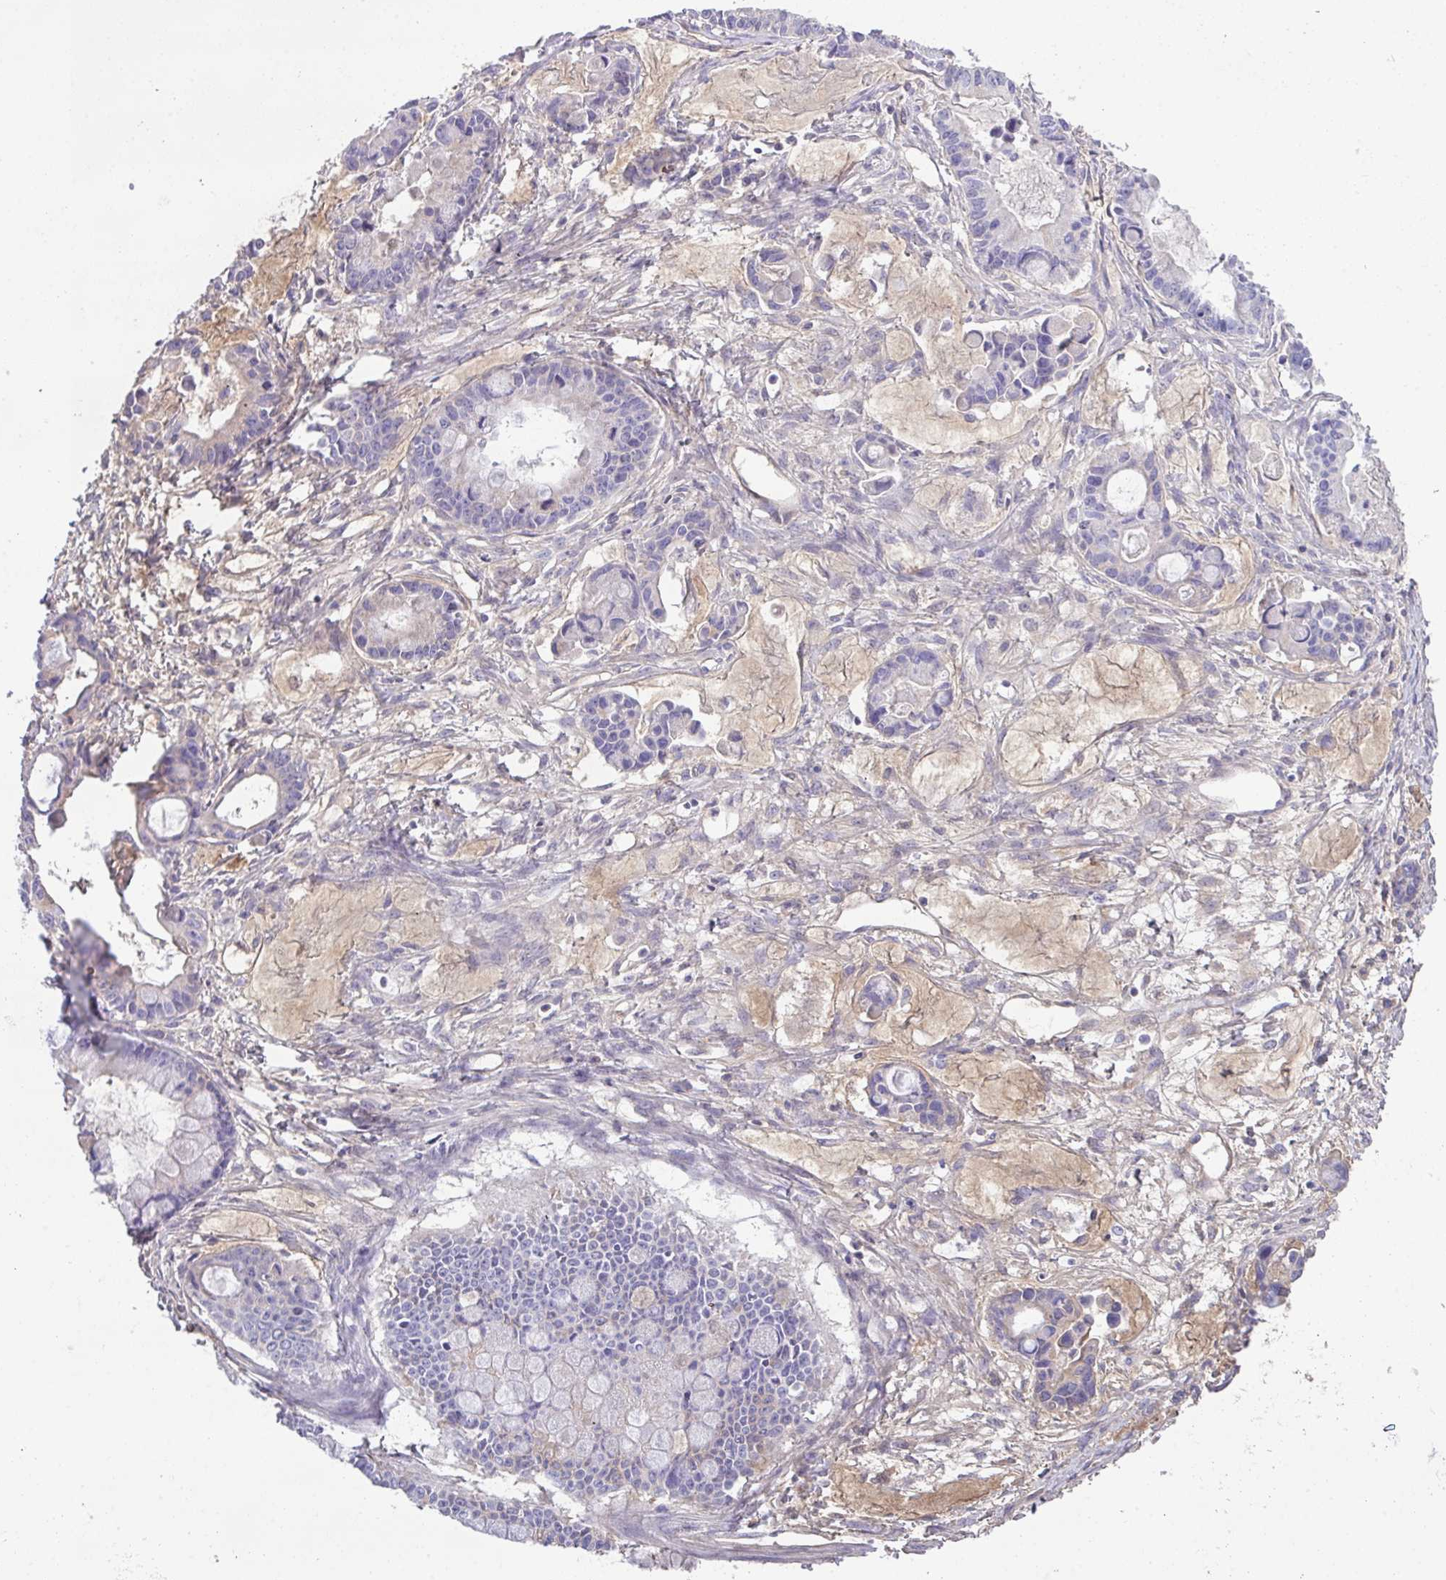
{"staining": {"intensity": "negative", "quantity": "none", "location": "none"}, "tissue": "ovarian cancer", "cell_type": "Tumor cells", "image_type": "cancer", "snomed": [{"axis": "morphology", "description": "Cystadenocarcinoma, mucinous, NOS"}, {"axis": "topography", "description": "Ovary"}], "caption": "IHC image of neoplastic tissue: human ovarian cancer stained with DAB (3,3'-diaminobenzidine) demonstrates no significant protein staining in tumor cells.", "gene": "DNAL1", "patient": {"sex": "female", "age": 63}}